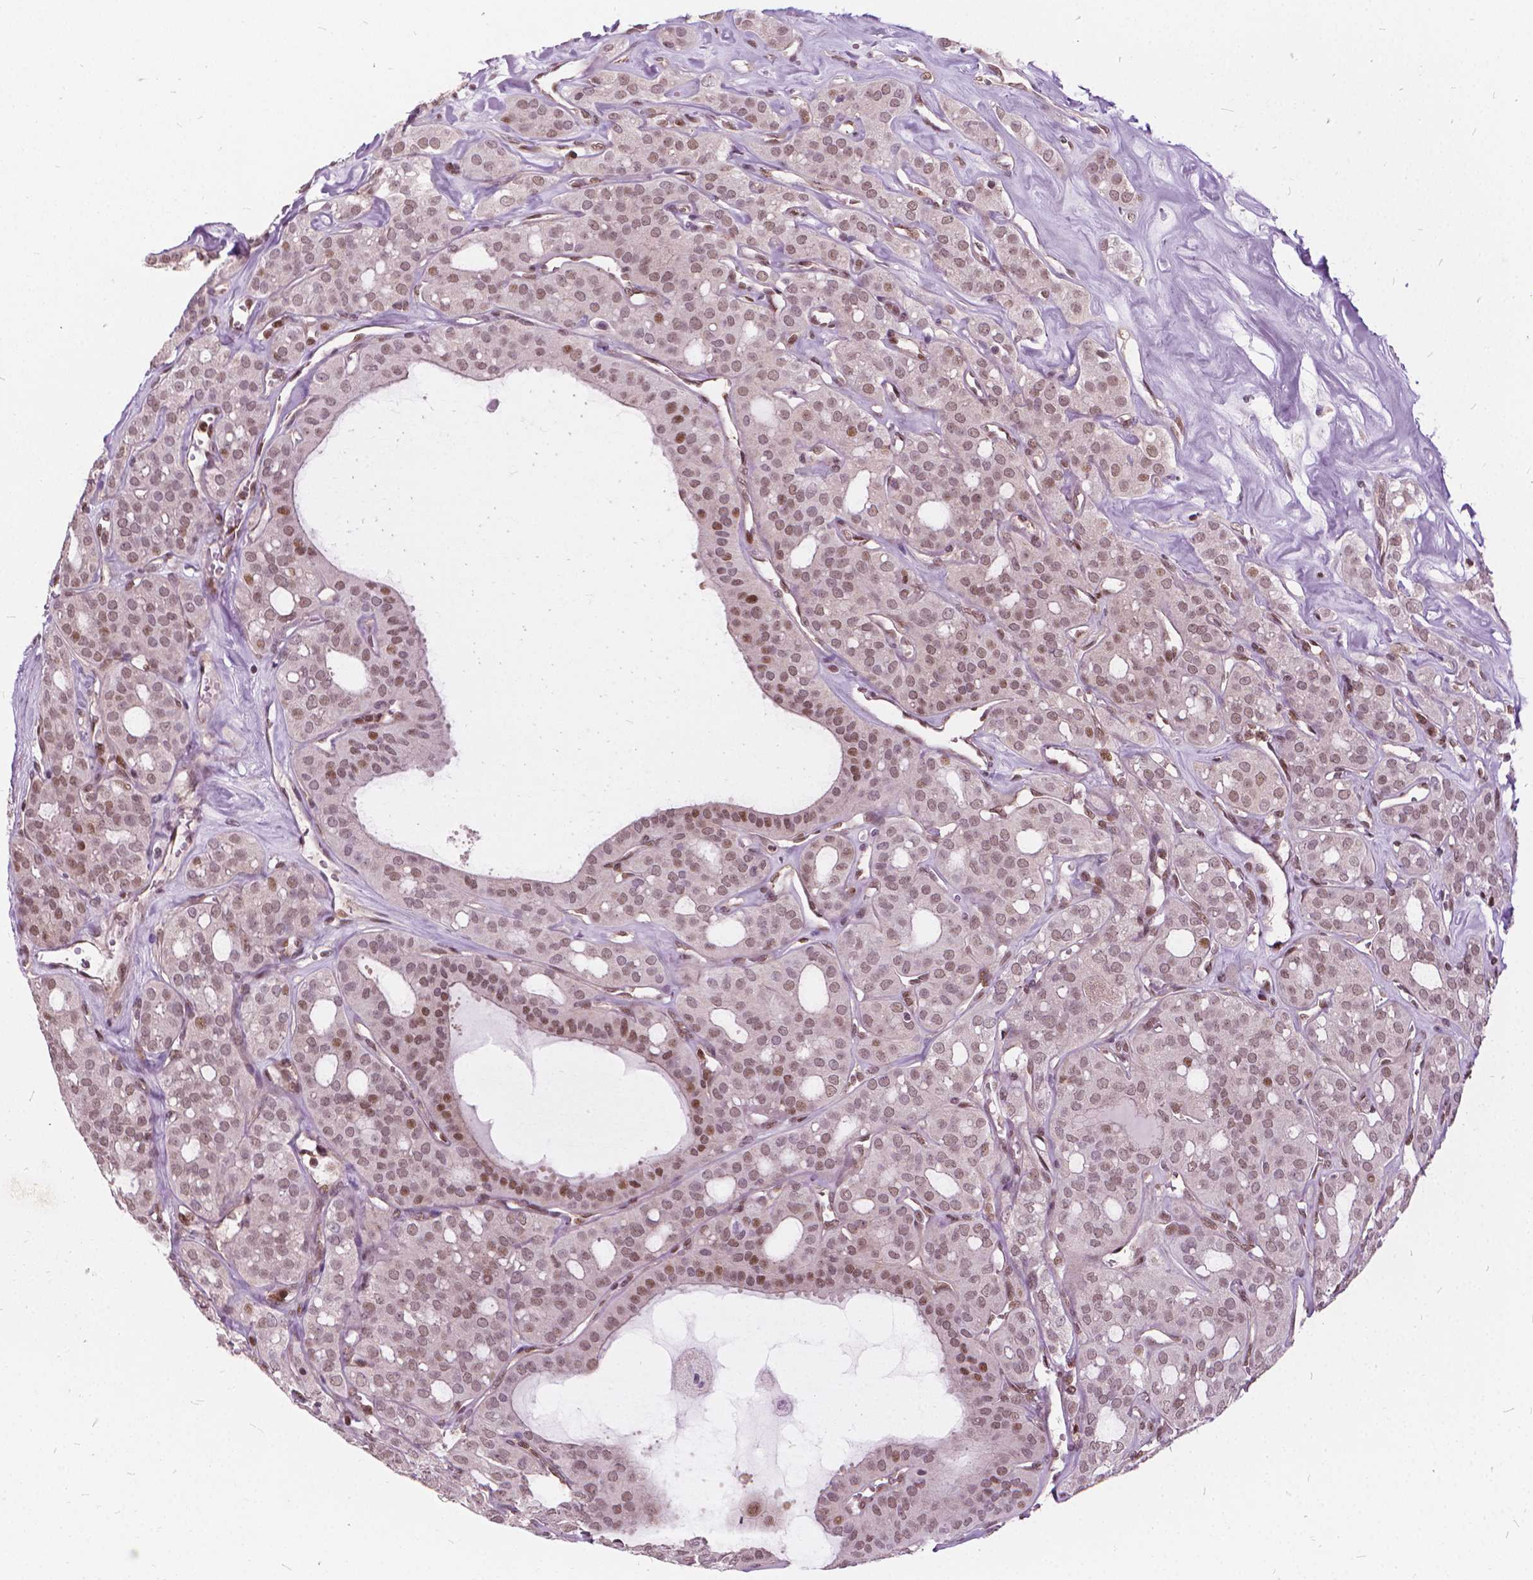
{"staining": {"intensity": "moderate", "quantity": ">75%", "location": "nuclear"}, "tissue": "thyroid cancer", "cell_type": "Tumor cells", "image_type": "cancer", "snomed": [{"axis": "morphology", "description": "Follicular adenoma carcinoma, NOS"}, {"axis": "topography", "description": "Thyroid gland"}], "caption": "Moderate nuclear protein expression is appreciated in approximately >75% of tumor cells in thyroid cancer (follicular adenoma carcinoma).", "gene": "STAT5B", "patient": {"sex": "male", "age": 75}}